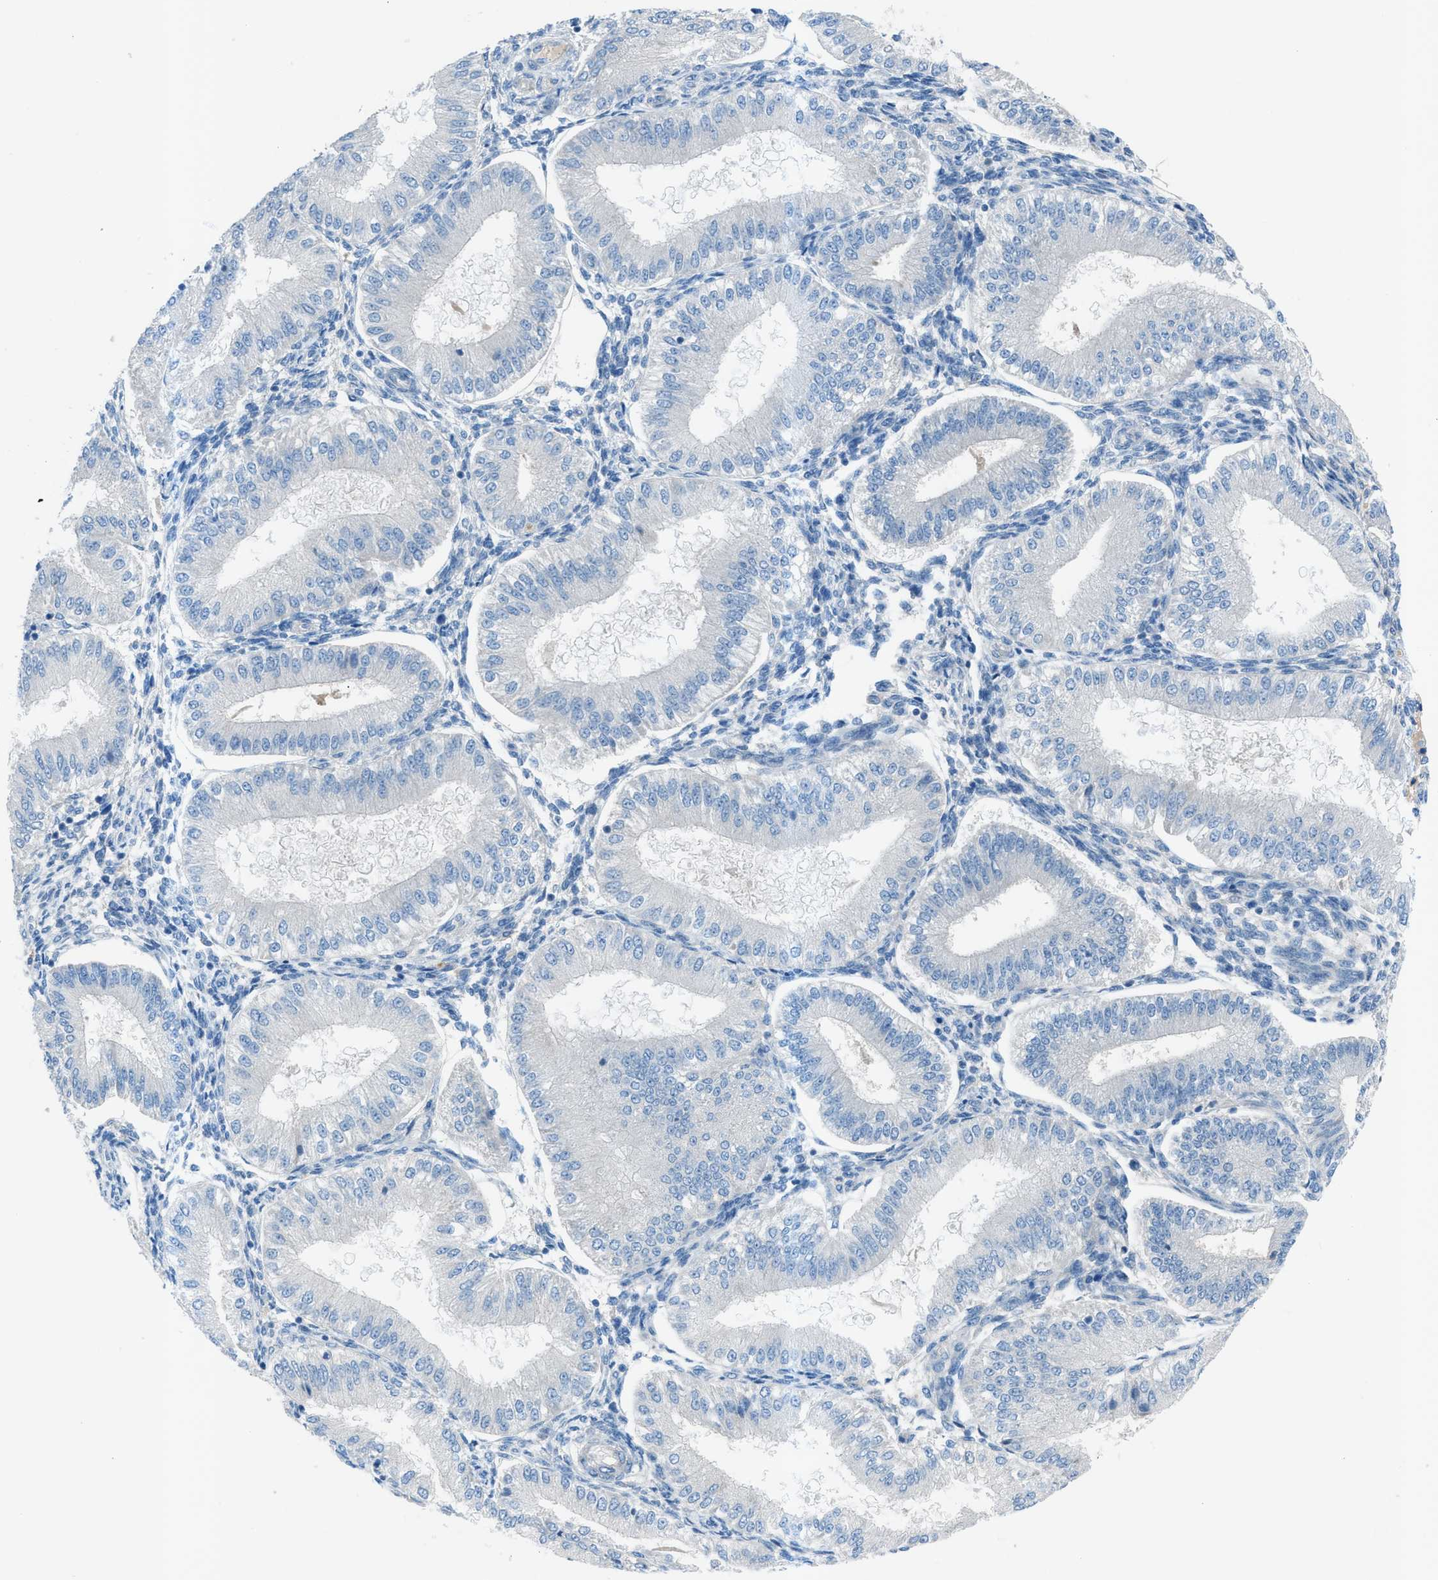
{"staining": {"intensity": "negative", "quantity": "none", "location": "none"}, "tissue": "endometrium", "cell_type": "Cells in endometrial stroma", "image_type": "normal", "snomed": [{"axis": "morphology", "description": "Normal tissue, NOS"}, {"axis": "topography", "description": "Endometrium"}], "caption": "Cells in endometrial stroma are negative for protein expression in unremarkable human endometrium.", "gene": "C5AR2", "patient": {"sex": "female", "age": 39}}